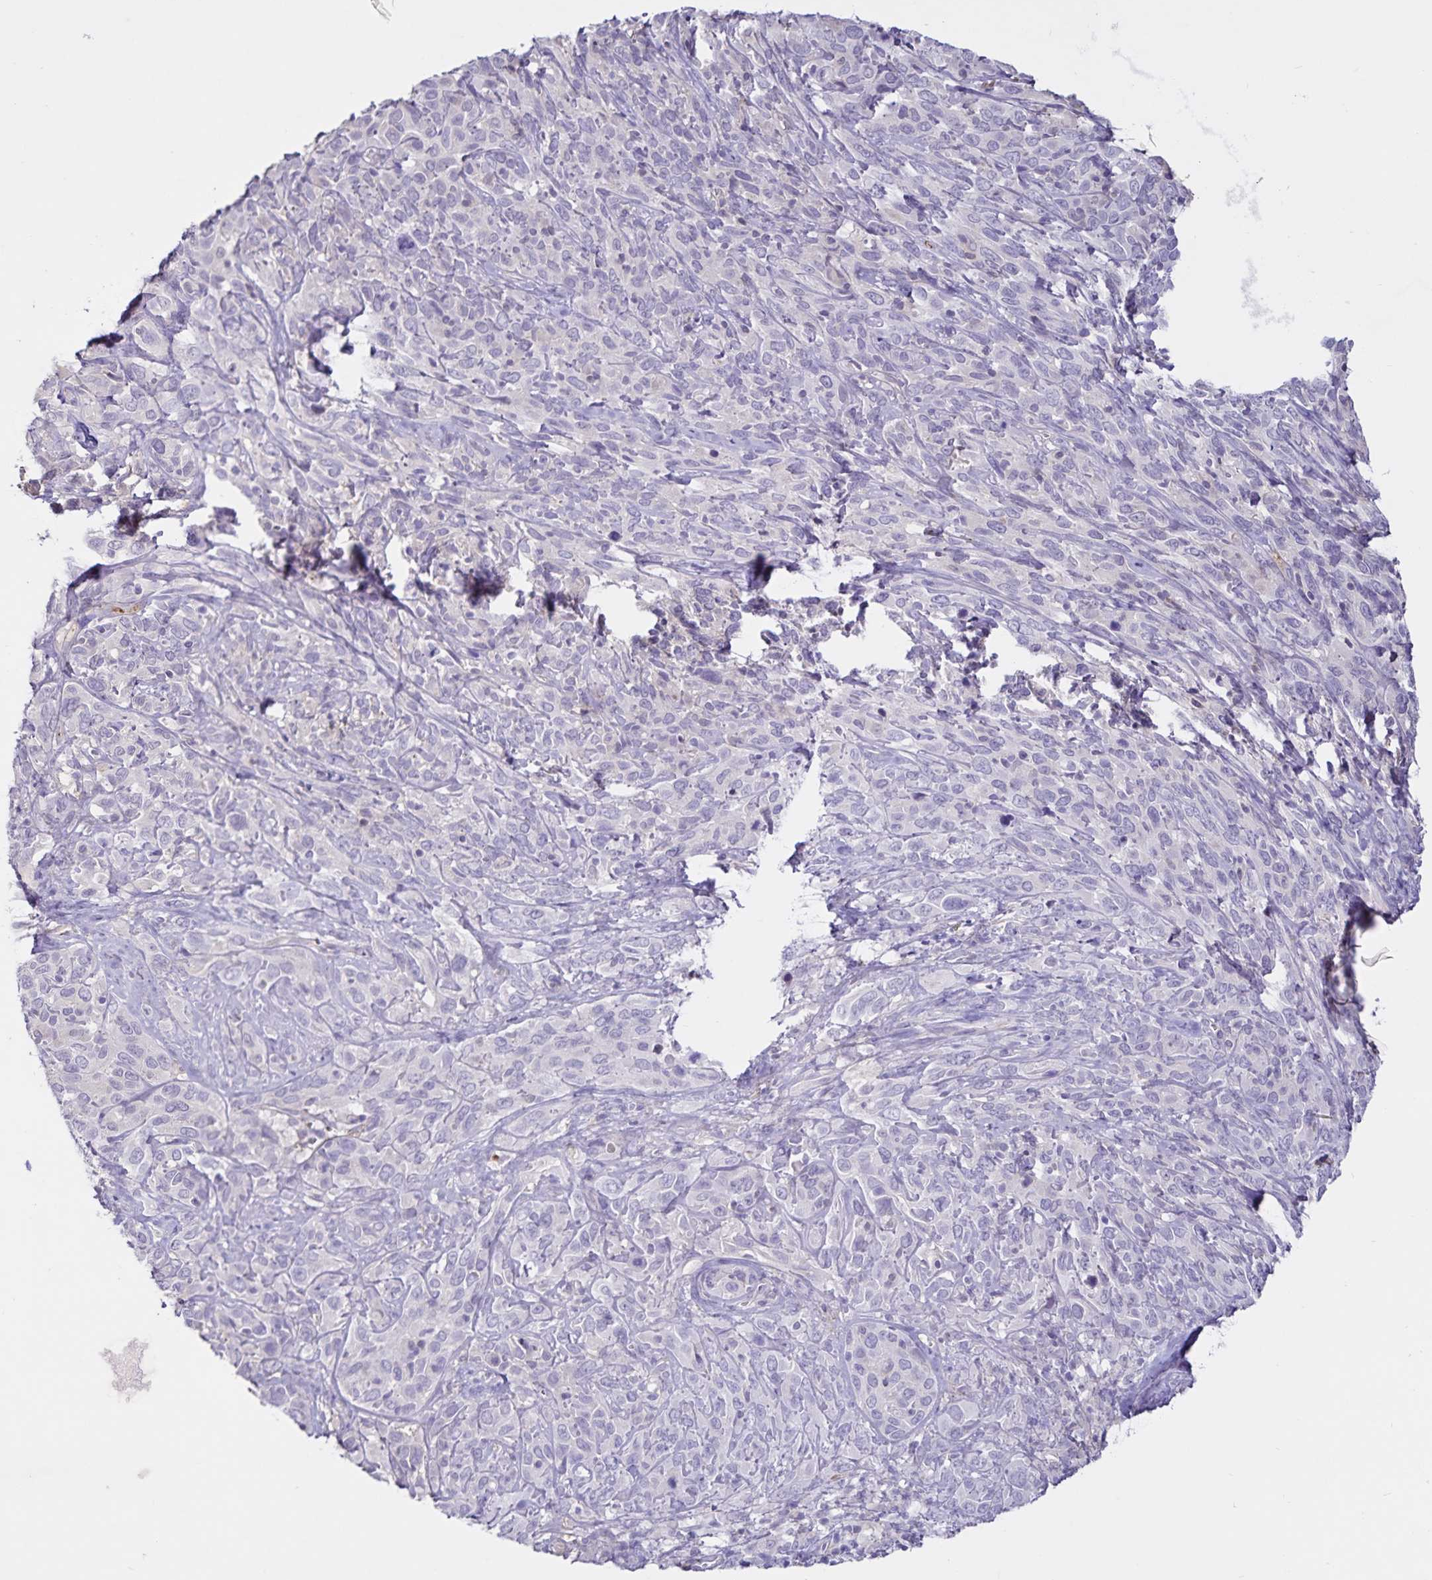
{"staining": {"intensity": "negative", "quantity": "none", "location": "none"}, "tissue": "cervical cancer", "cell_type": "Tumor cells", "image_type": "cancer", "snomed": [{"axis": "morphology", "description": "Normal tissue, NOS"}, {"axis": "morphology", "description": "Squamous cell carcinoma, NOS"}, {"axis": "topography", "description": "Cervix"}], "caption": "Cervical cancer (squamous cell carcinoma) stained for a protein using IHC exhibits no expression tumor cells.", "gene": "FGG", "patient": {"sex": "female", "age": 51}}